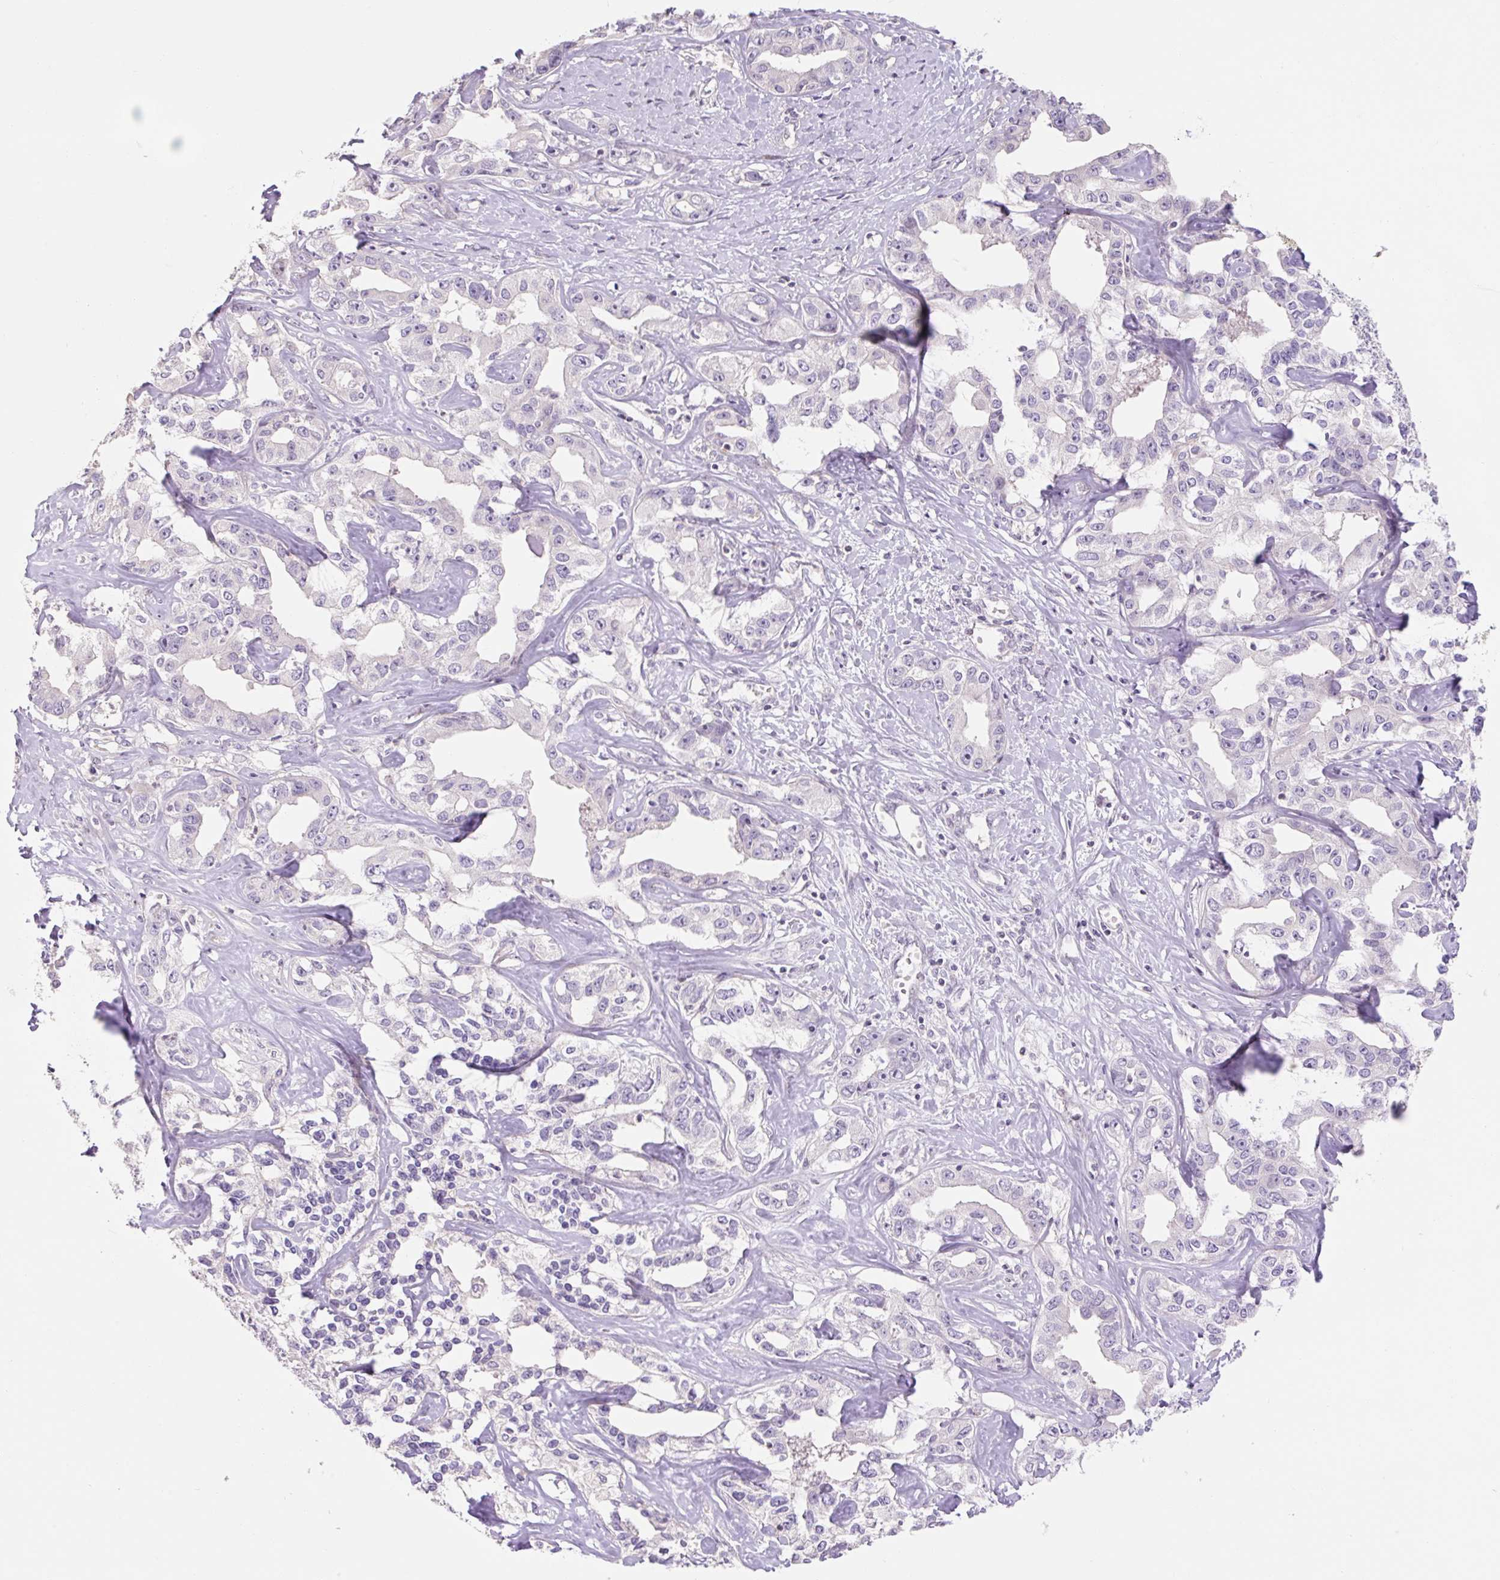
{"staining": {"intensity": "negative", "quantity": "none", "location": "none"}, "tissue": "liver cancer", "cell_type": "Tumor cells", "image_type": "cancer", "snomed": [{"axis": "morphology", "description": "Cholangiocarcinoma"}, {"axis": "topography", "description": "Liver"}], "caption": "High power microscopy image of an immunohistochemistry image of liver cancer (cholangiocarcinoma), revealing no significant positivity in tumor cells.", "gene": "ZNF552", "patient": {"sex": "male", "age": 59}}